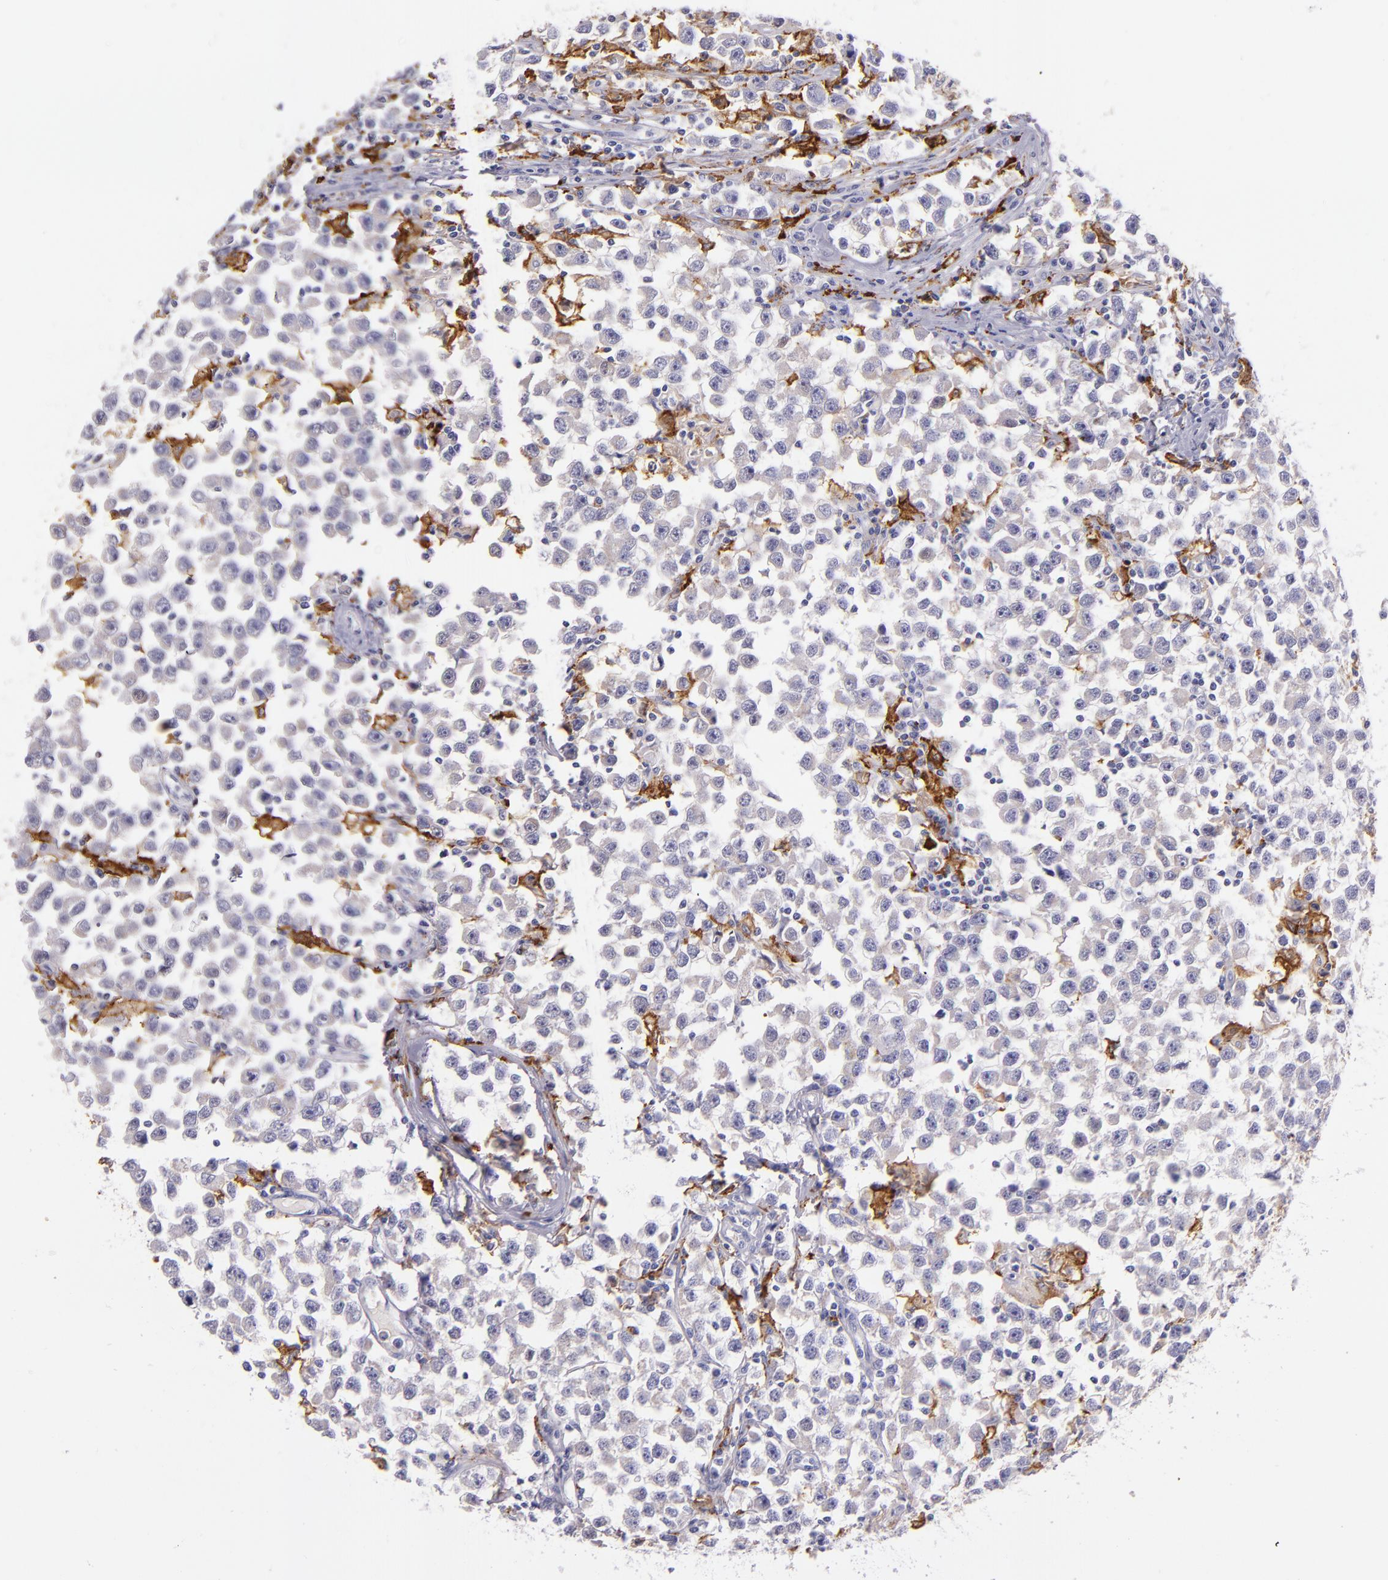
{"staining": {"intensity": "negative", "quantity": "none", "location": "none"}, "tissue": "testis cancer", "cell_type": "Tumor cells", "image_type": "cancer", "snomed": [{"axis": "morphology", "description": "Seminoma, NOS"}, {"axis": "topography", "description": "Testis"}], "caption": "Protein analysis of testis cancer exhibits no significant staining in tumor cells. The staining is performed using DAB brown chromogen with nuclei counter-stained in using hematoxylin.", "gene": "CD163", "patient": {"sex": "male", "age": 33}}